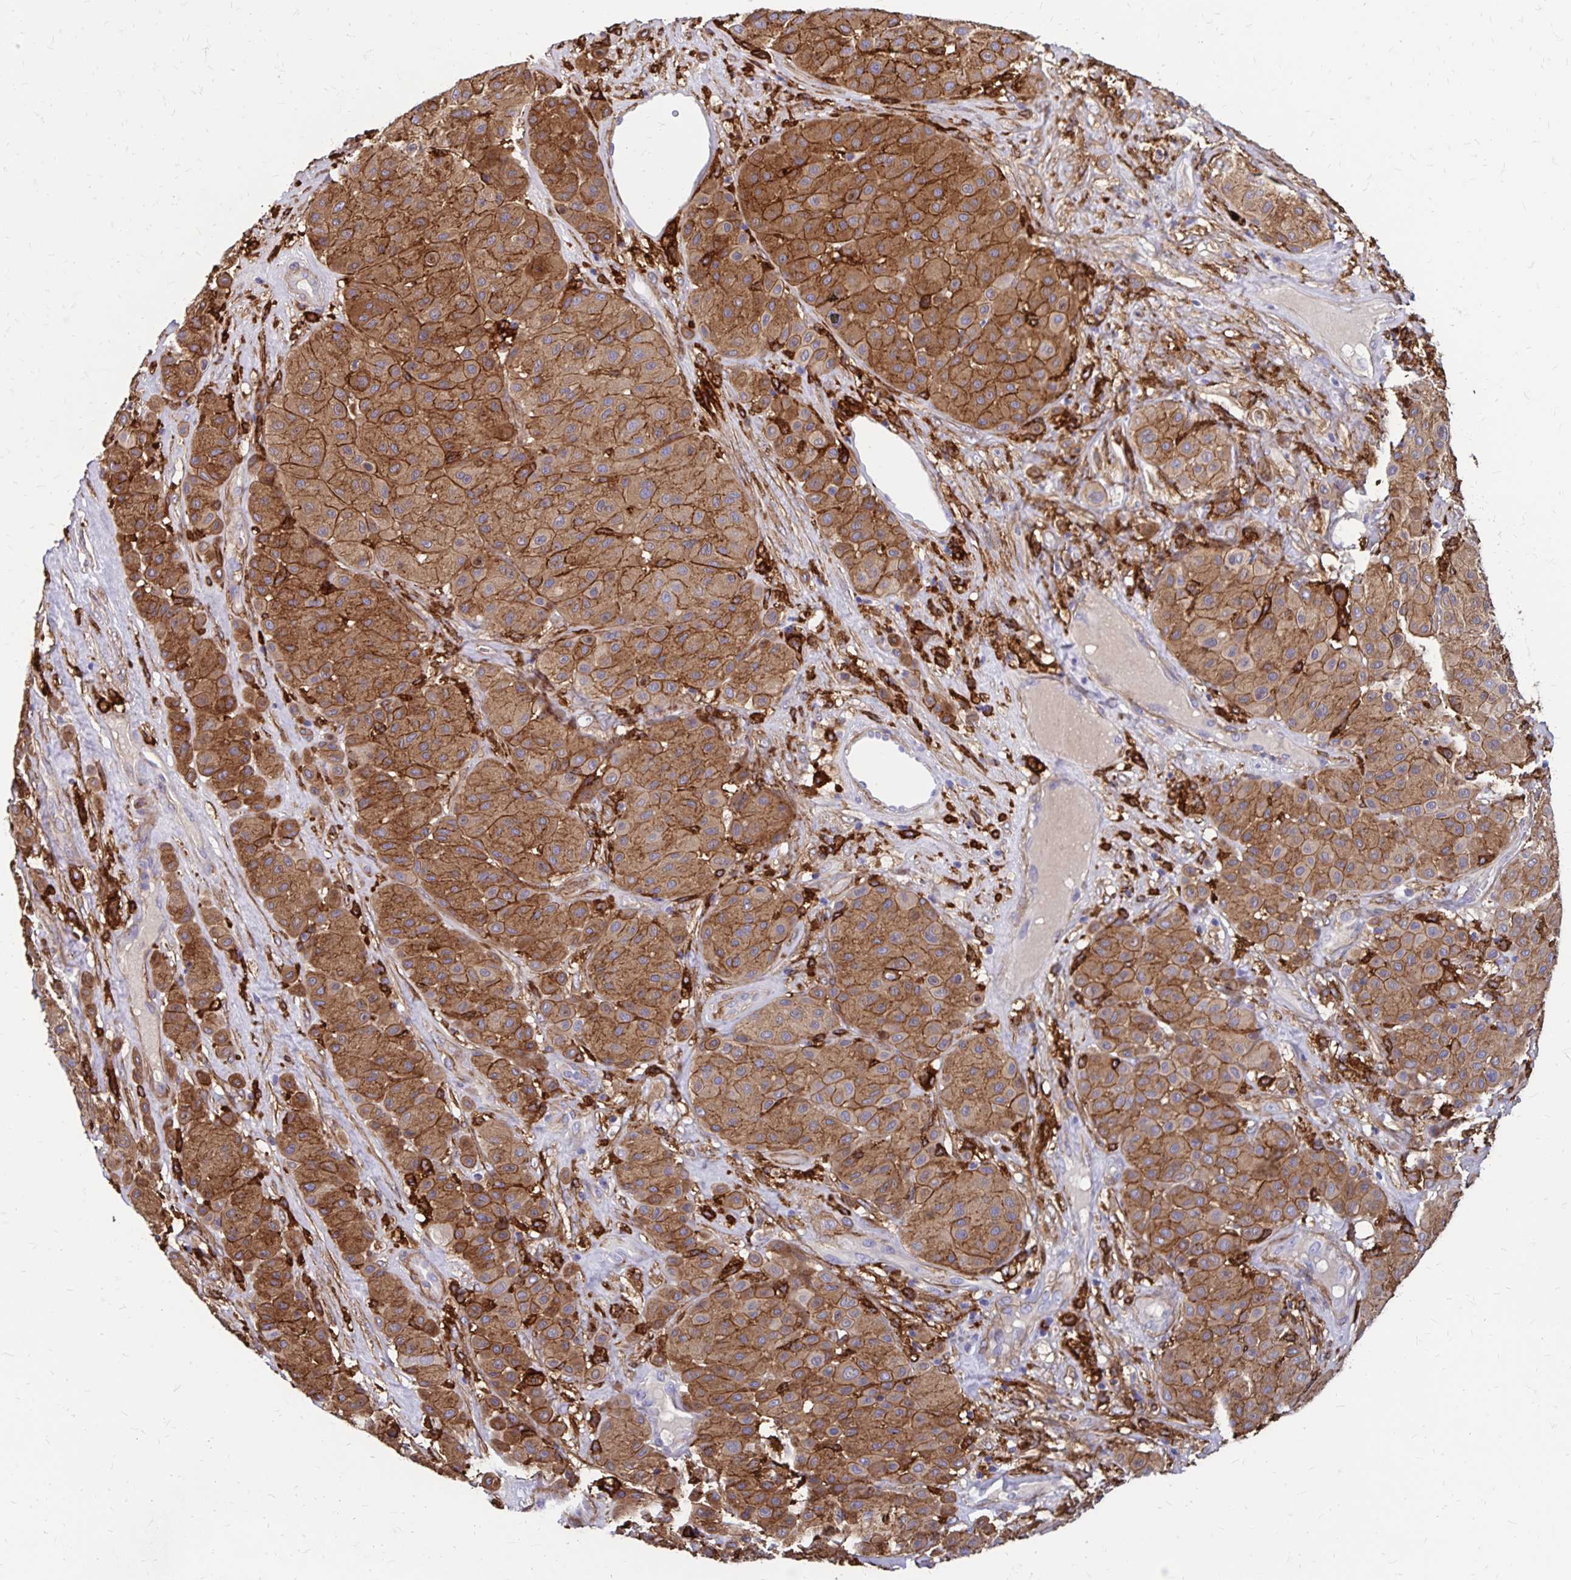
{"staining": {"intensity": "moderate", "quantity": ">75%", "location": "cytoplasmic/membranous"}, "tissue": "melanoma", "cell_type": "Tumor cells", "image_type": "cancer", "snomed": [{"axis": "morphology", "description": "Malignant melanoma, Metastatic site"}, {"axis": "topography", "description": "Smooth muscle"}], "caption": "Immunohistochemistry staining of malignant melanoma (metastatic site), which demonstrates medium levels of moderate cytoplasmic/membranous staining in approximately >75% of tumor cells indicating moderate cytoplasmic/membranous protein staining. The staining was performed using DAB (brown) for protein detection and nuclei were counterstained in hematoxylin (blue).", "gene": "TNS3", "patient": {"sex": "male", "age": 41}}